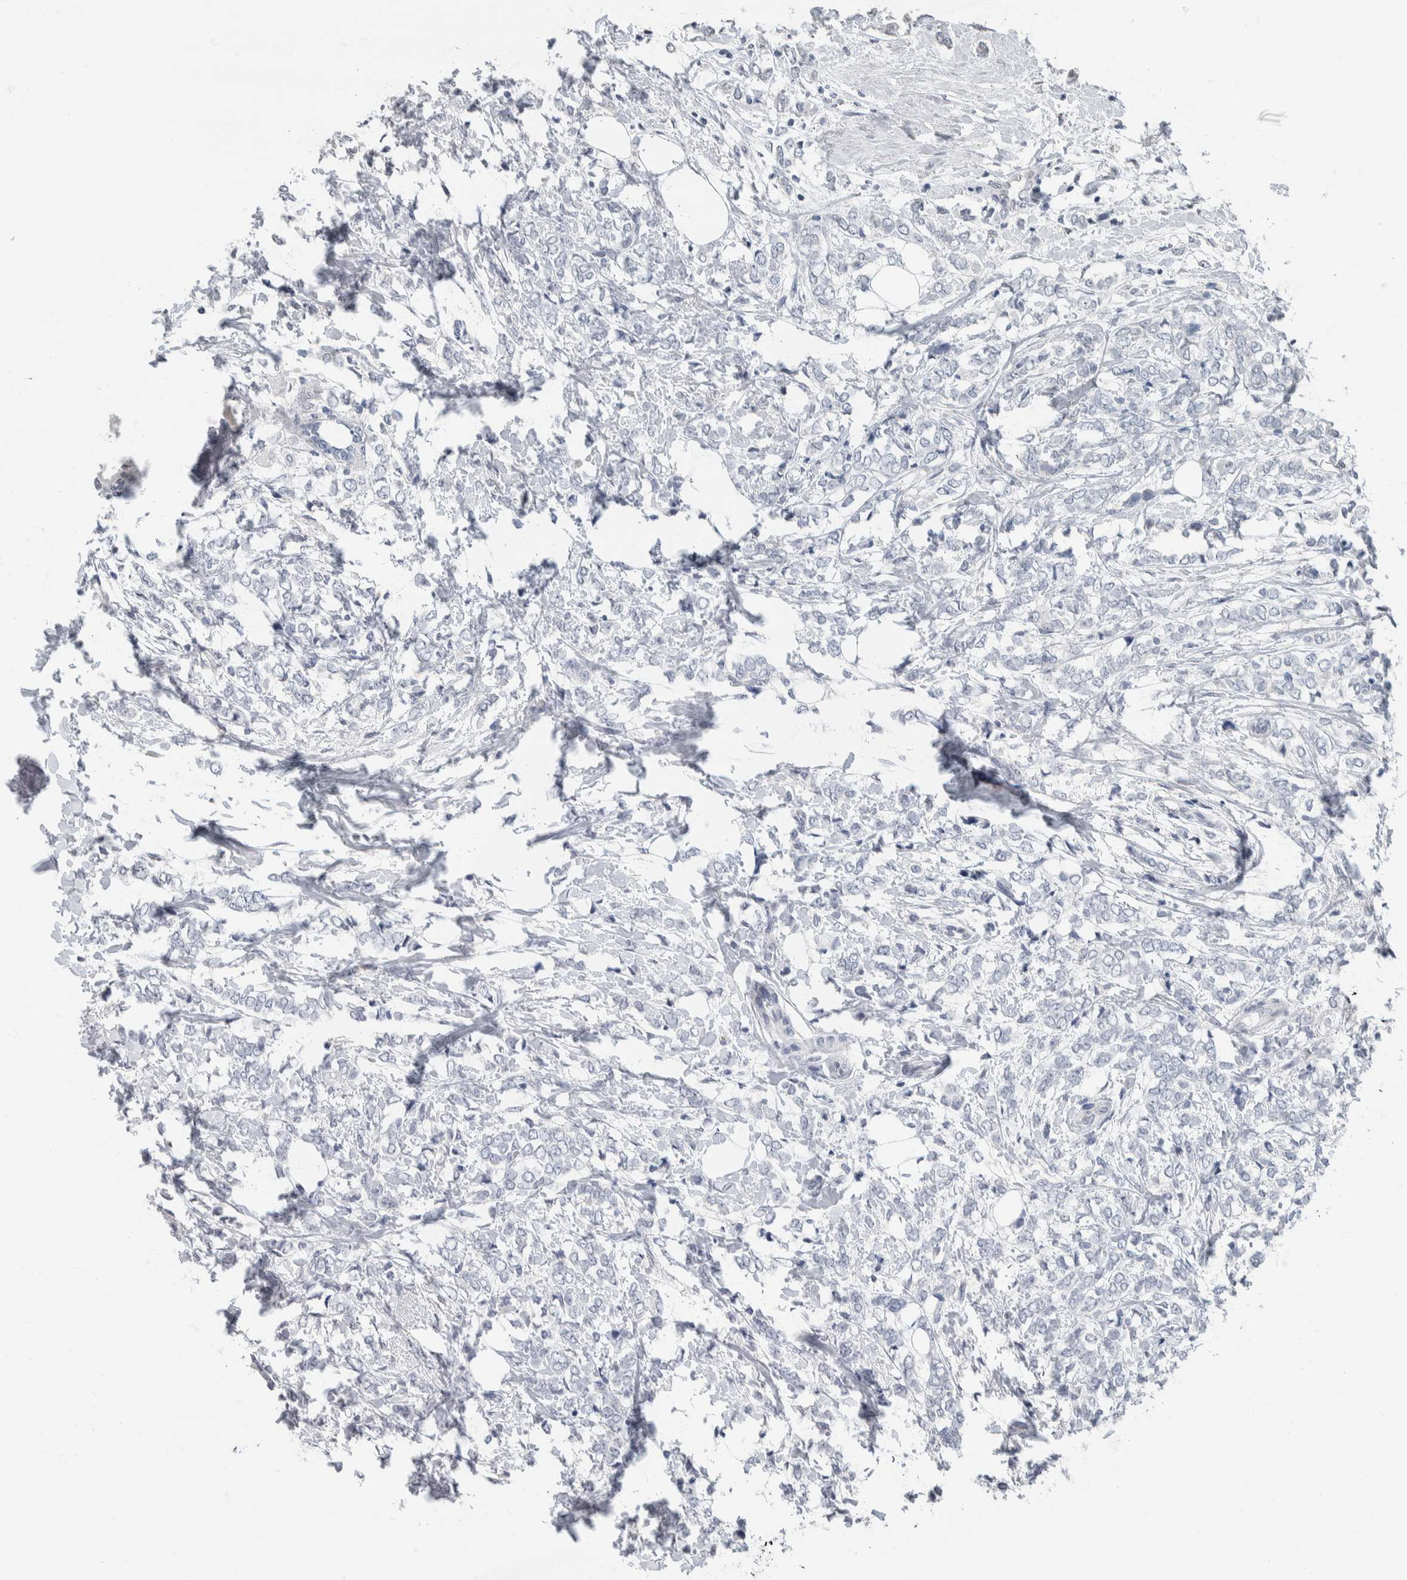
{"staining": {"intensity": "negative", "quantity": "none", "location": "none"}, "tissue": "breast cancer", "cell_type": "Tumor cells", "image_type": "cancer", "snomed": [{"axis": "morphology", "description": "Normal tissue, NOS"}, {"axis": "morphology", "description": "Lobular carcinoma"}, {"axis": "topography", "description": "Breast"}], "caption": "Immunohistochemical staining of human breast cancer (lobular carcinoma) demonstrates no significant positivity in tumor cells.", "gene": "NEFM", "patient": {"sex": "female", "age": 47}}